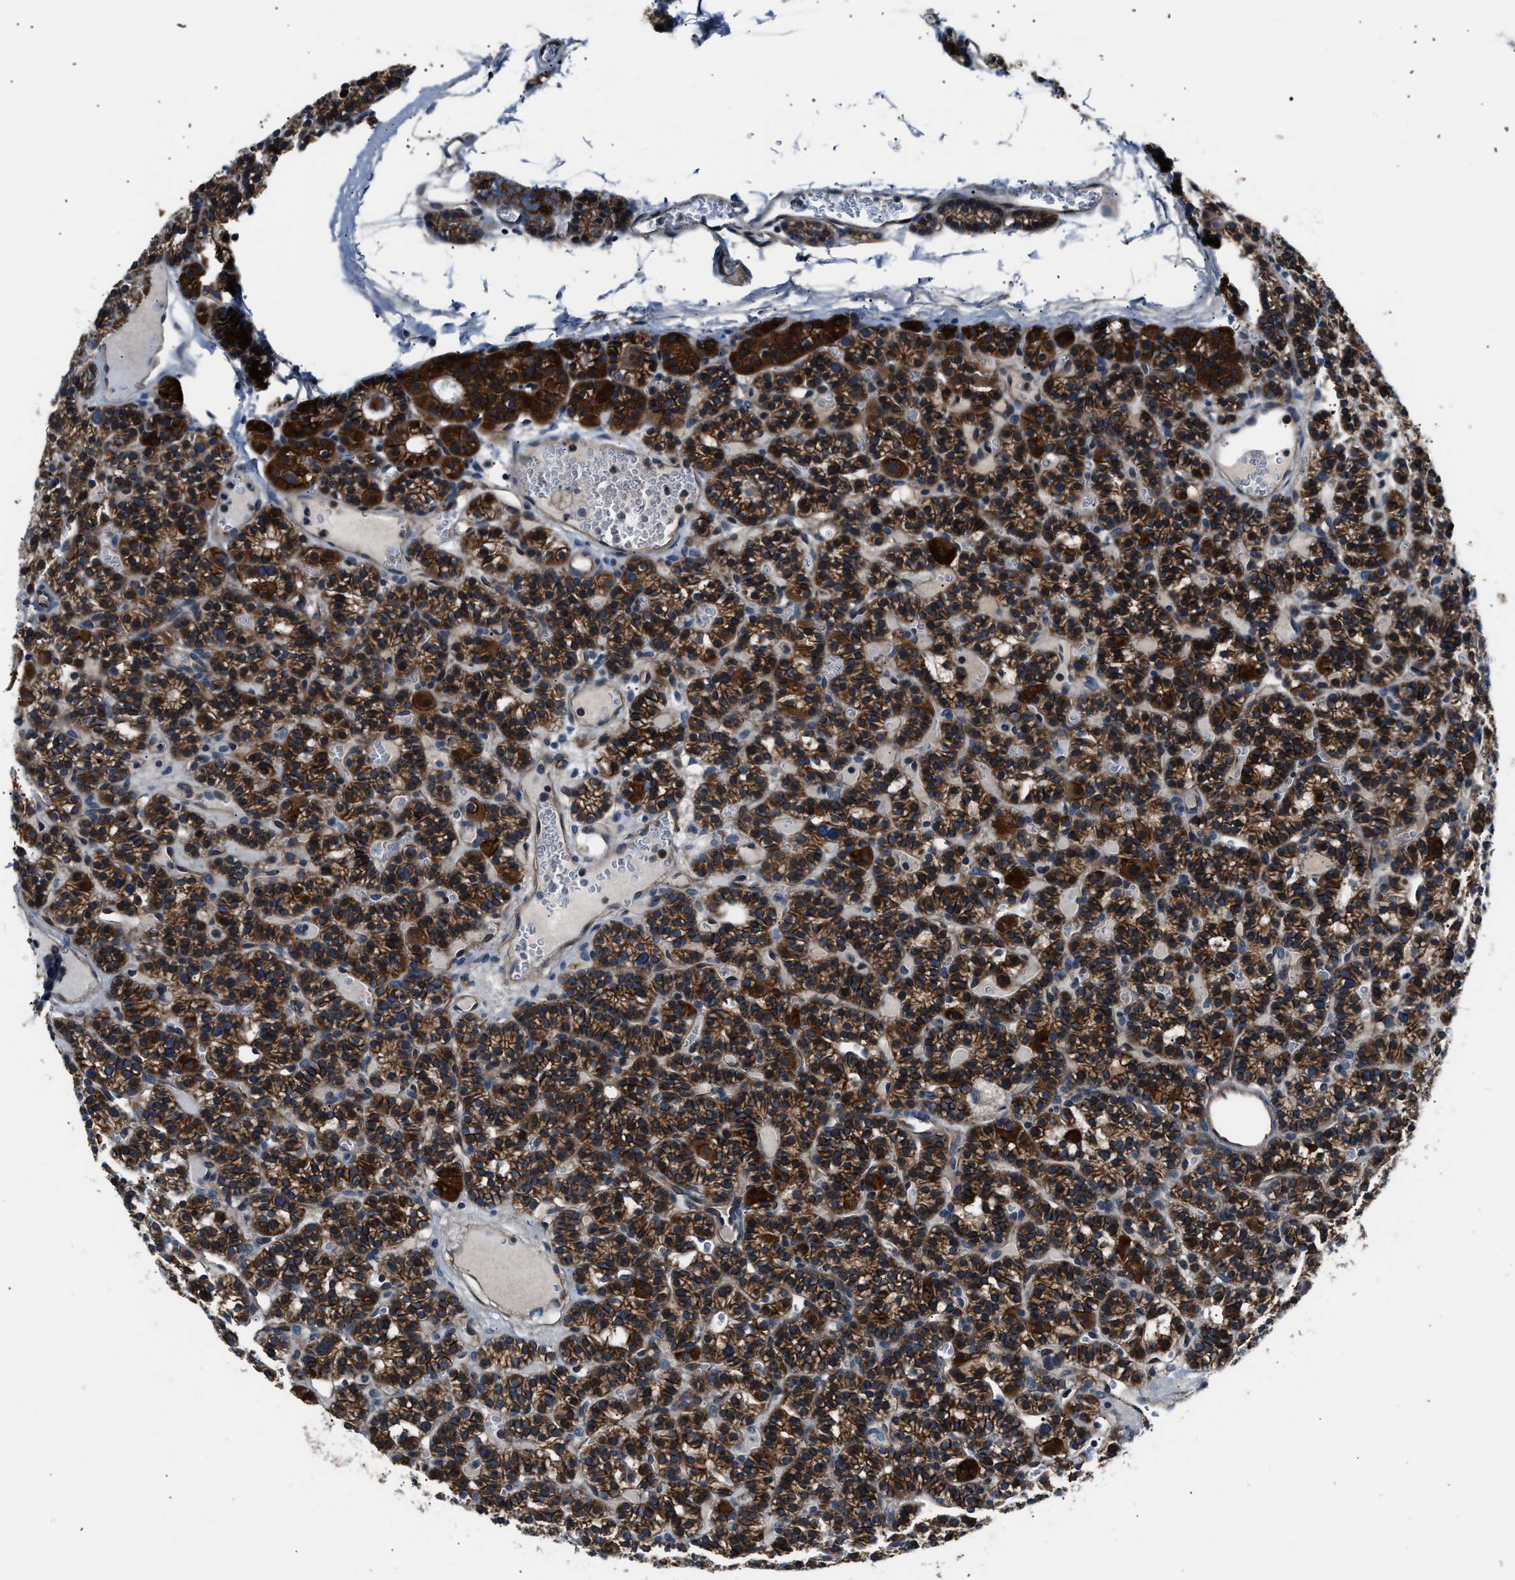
{"staining": {"intensity": "strong", "quantity": ">75%", "location": "cytoplasmic/membranous"}, "tissue": "parathyroid gland", "cell_type": "Glandular cells", "image_type": "normal", "snomed": [{"axis": "morphology", "description": "Normal tissue, NOS"}, {"axis": "morphology", "description": "Adenoma, NOS"}, {"axis": "topography", "description": "Parathyroid gland"}], "caption": "Immunohistochemical staining of benign human parathyroid gland demonstrates high levels of strong cytoplasmic/membranous expression in approximately >75% of glandular cells. The protein of interest is shown in brown color, while the nuclei are stained blue.", "gene": "ENSG00000281039", "patient": {"sex": "female", "age": 58}}